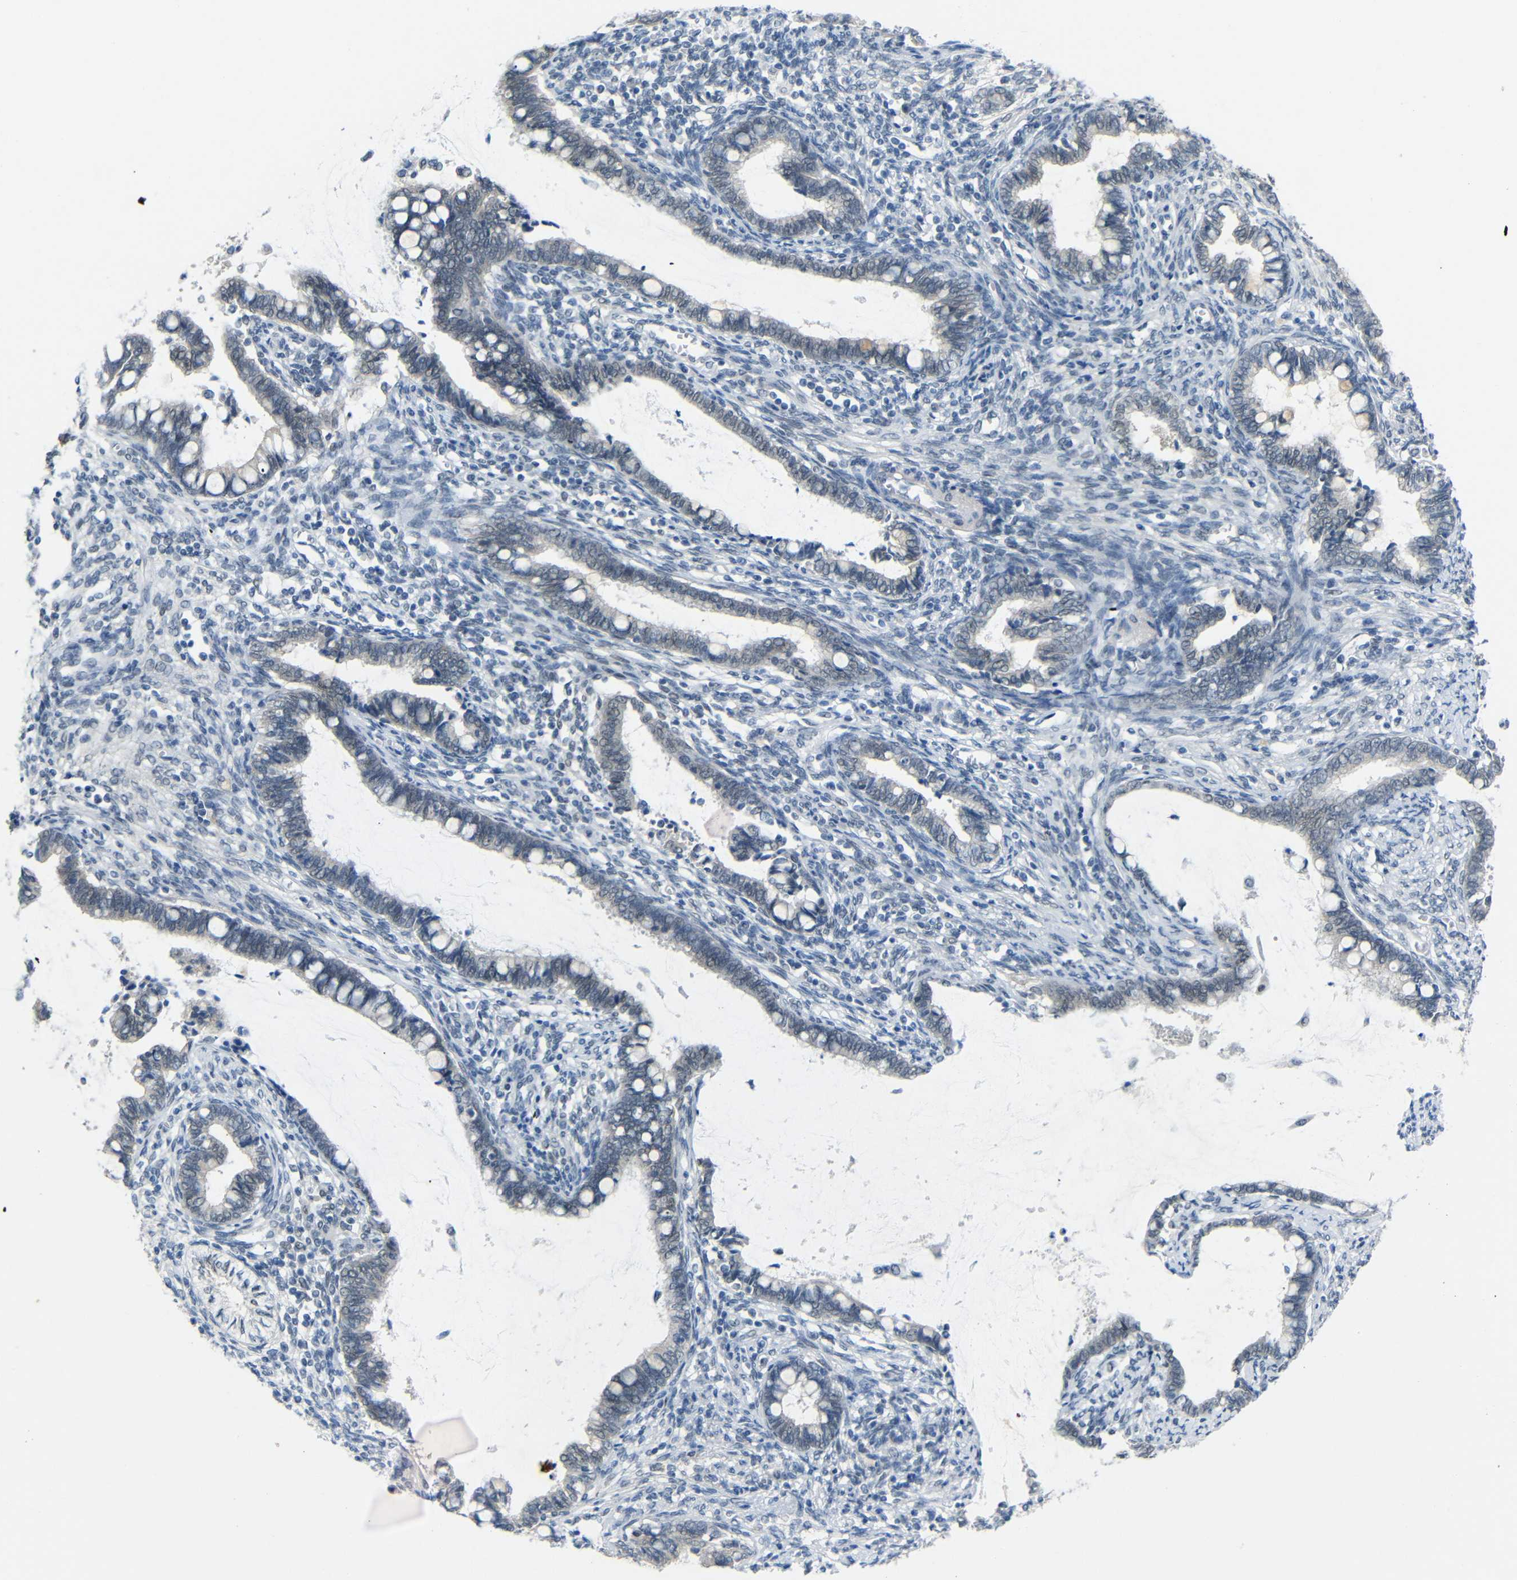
{"staining": {"intensity": "negative", "quantity": "none", "location": "none"}, "tissue": "cervical cancer", "cell_type": "Tumor cells", "image_type": "cancer", "snomed": [{"axis": "morphology", "description": "Adenocarcinoma, NOS"}, {"axis": "topography", "description": "Cervix"}], "caption": "The IHC photomicrograph has no significant staining in tumor cells of adenocarcinoma (cervical) tissue.", "gene": "GPR158", "patient": {"sex": "female", "age": 44}}